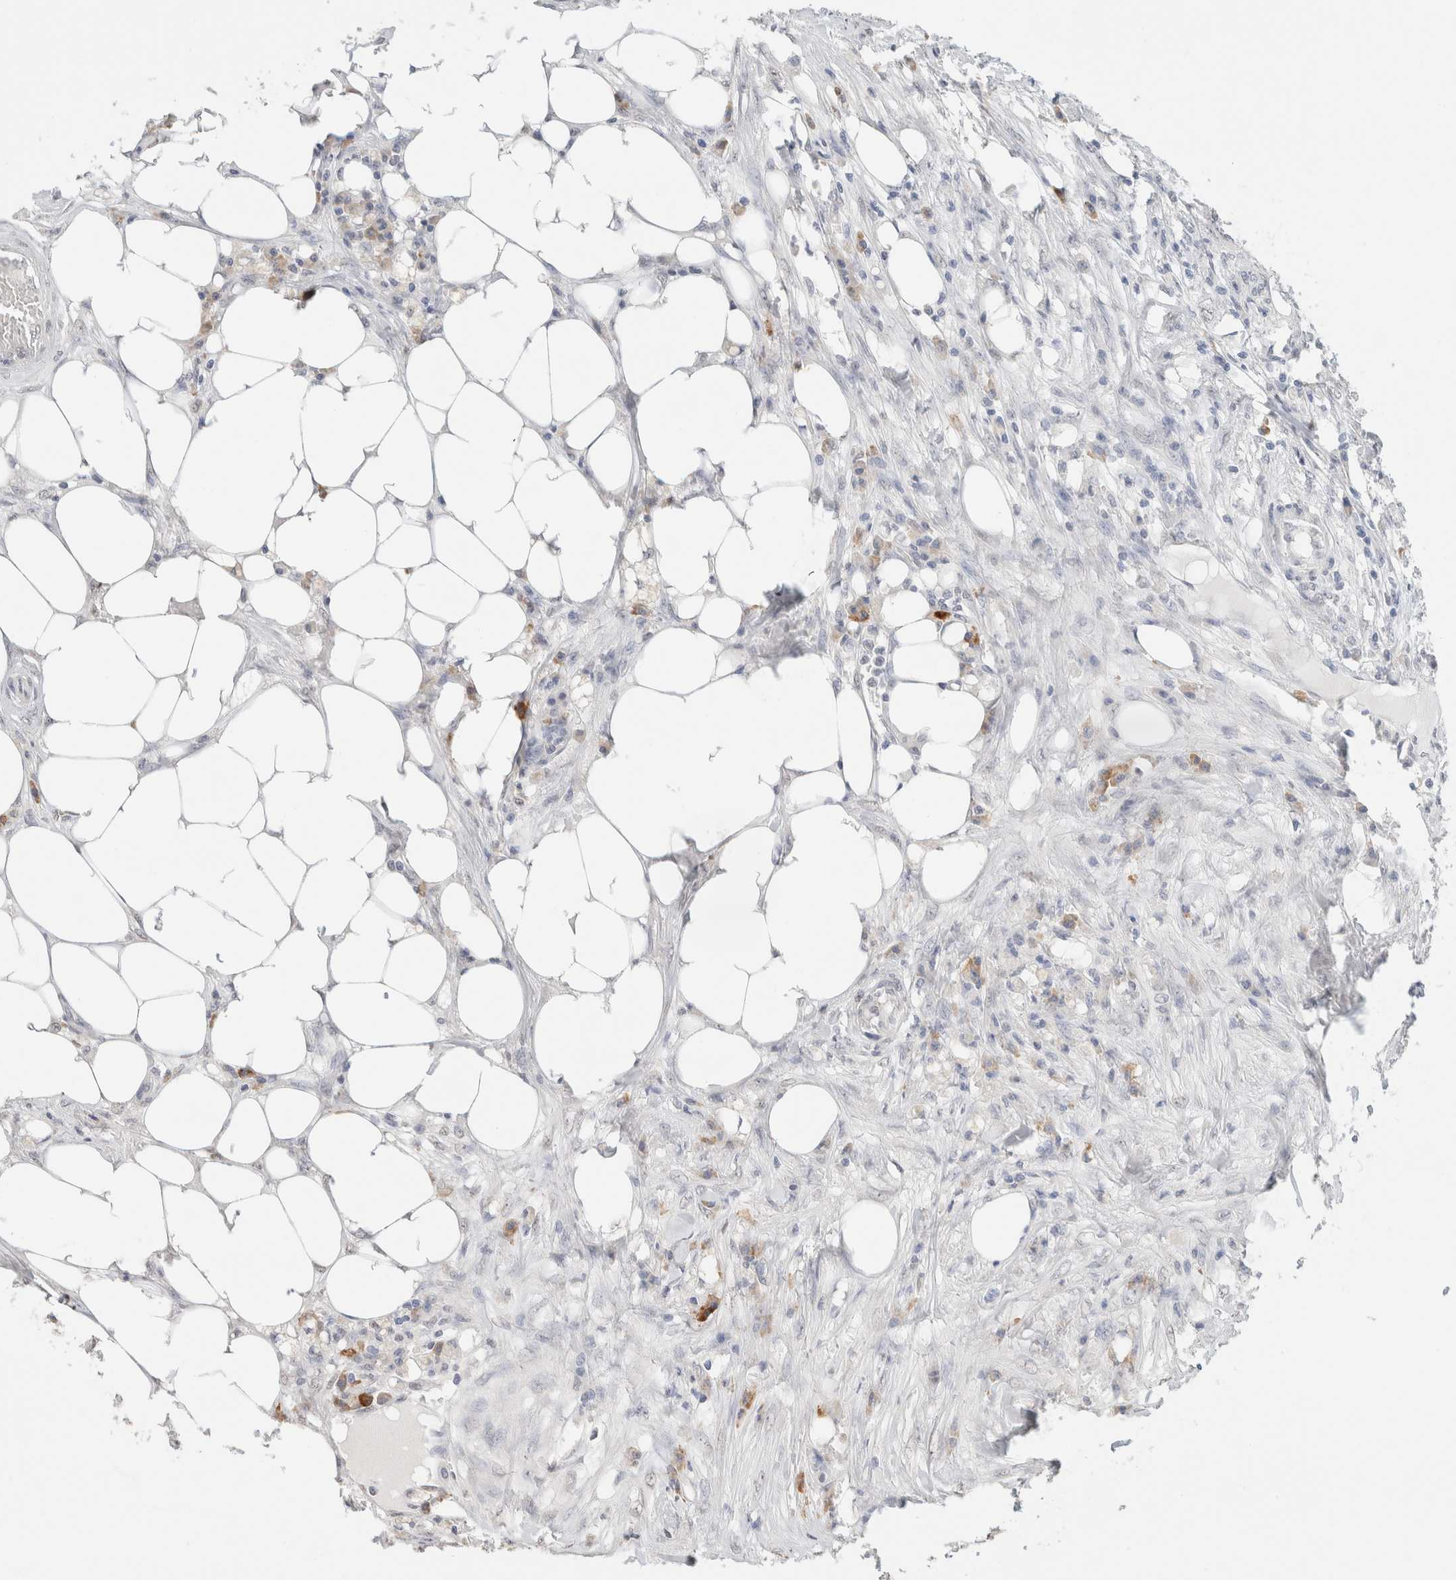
{"staining": {"intensity": "negative", "quantity": "none", "location": "none"}, "tissue": "colorectal cancer", "cell_type": "Tumor cells", "image_type": "cancer", "snomed": [{"axis": "morphology", "description": "Adenocarcinoma, NOS"}, {"axis": "topography", "description": "Colon"}], "caption": "This is an immunohistochemistry micrograph of adenocarcinoma (colorectal). There is no staining in tumor cells.", "gene": "CD80", "patient": {"sex": "male", "age": 71}}